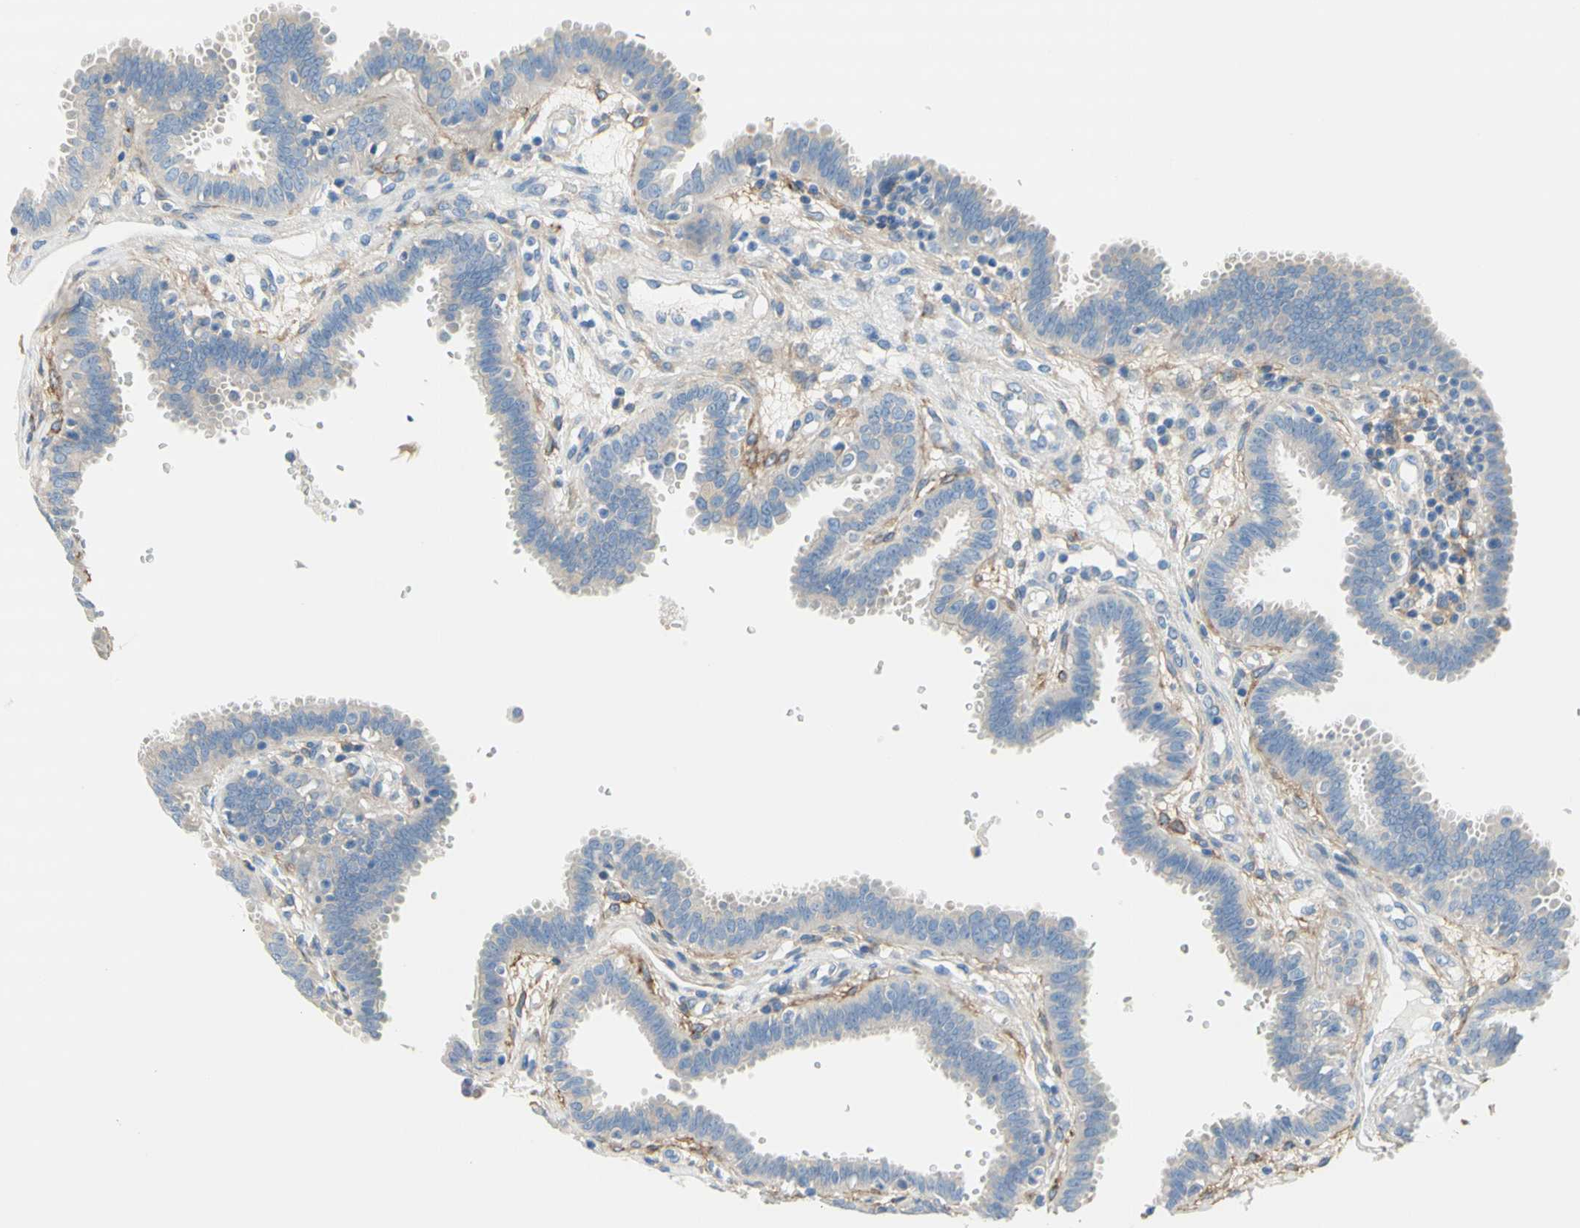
{"staining": {"intensity": "weak", "quantity": ">75%", "location": "cytoplasmic/membranous"}, "tissue": "fallopian tube", "cell_type": "Glandular cells", "image_type": "normal", "snomed": [{"axis": "morphology", "description": "Normal tissue, NOS"}, {"axis": "topography", "description": "Fallopian tube"}], "caption": "IHC image of unremarkable fallopian tube stained for a protein (brown), which exhibits low levels of weak cytoplasmic/membranous staining in about >75% of glandular cells.", "gene": "F3", "patient": {"sex": "female", "age": 32}}